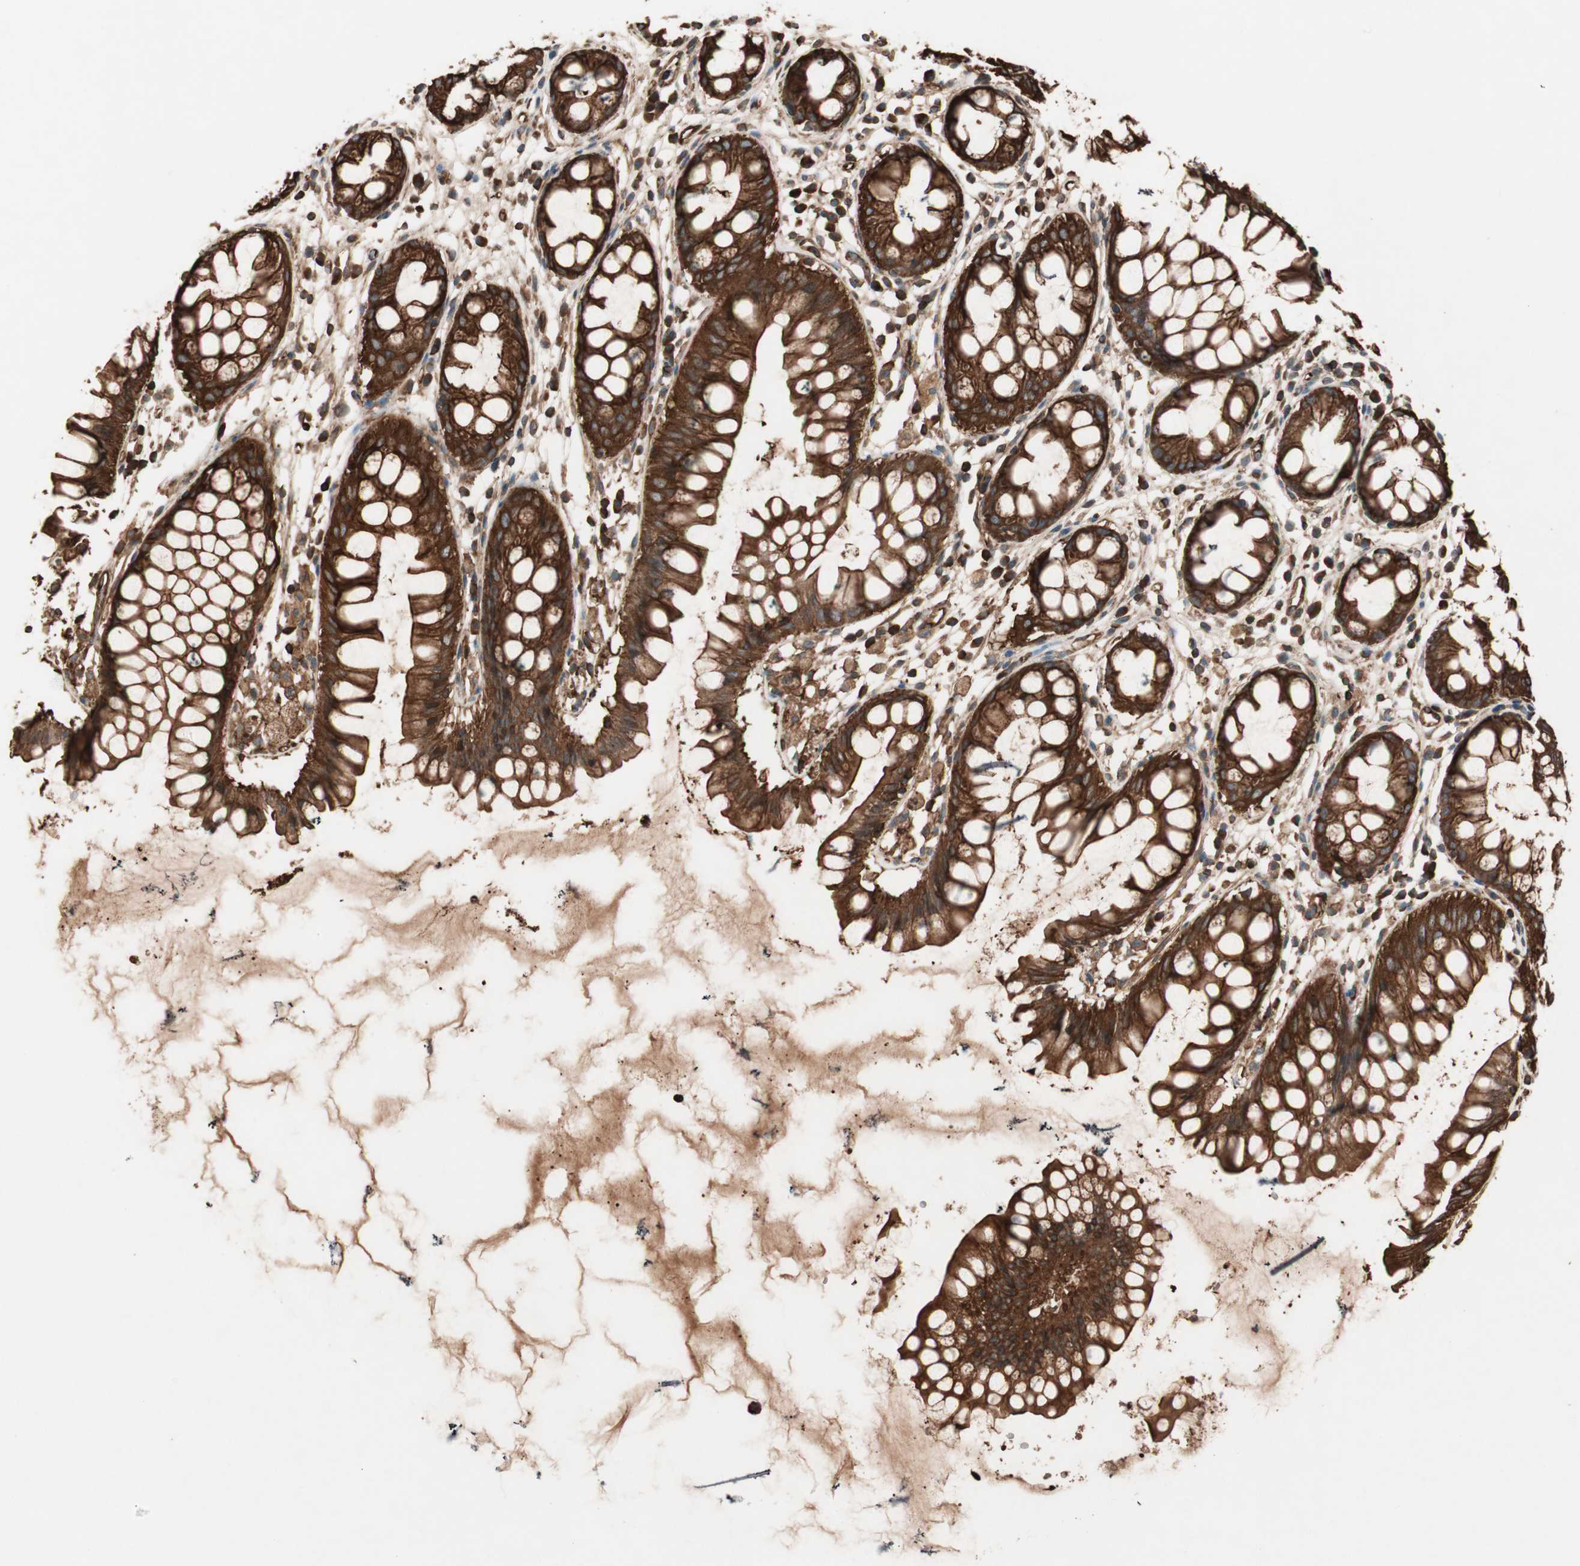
{"staining": {"intensity": "strong", "quantity": ">75%", "location": "cytoplasmic/membranous"}, "tissue": "rectum", "cell_type": "Glandular cells", "image_type": "normal", "snomed": [{"axis": "morphology", "description": "Normal tissue, NOS"}, {"axis": "morphology", "description": "Adenocarcinoma, NOS"}, {"axis": "topography", "description": "Rectum"}], "caption": "Rectum stained with a brown dye exhibits strong cytoplasmic/membranous positive expression in about >75% of glandular cells.", "gene": "TCP11L1", "patient": {"sex": "female", "age": 65}}